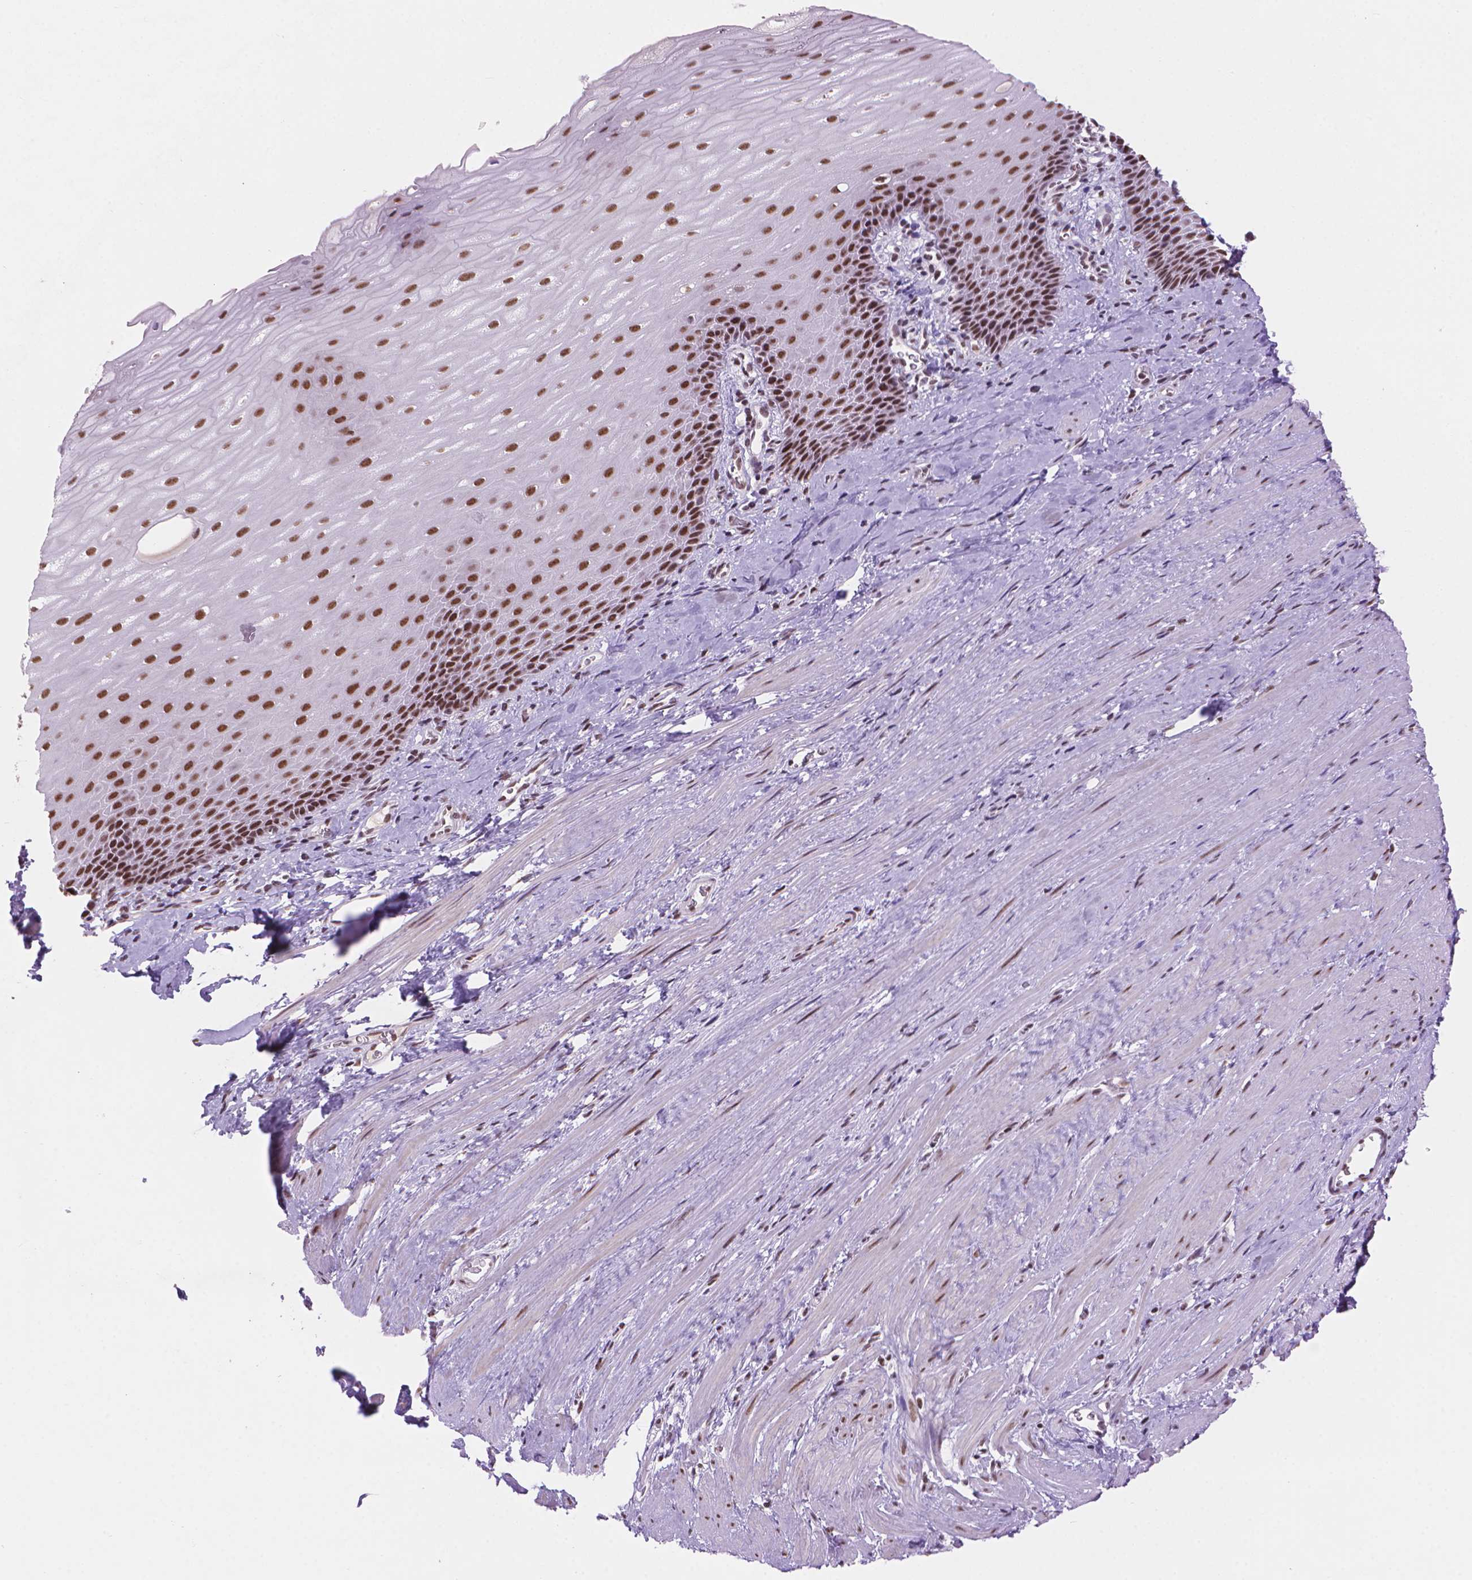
{"staining": {"intensity": "strong", "quantity": ">75%", "location": "nuclear"}, "tissue": "esophagus", "cell_type": "Squamous epithelial cells", "image_type": "normal", "snomed": [{"axis": "morphology", "description": "Normal tissue, NOS"}, {"axis": "topography", "description": "Esophagus"}], "caption": "This photomicrograph reveals IHC staining of unremarkable human esophagus, with high strong nuclear staining in approximately >75% of squamous epithelial cells.", "gene": "RPA4", "patient": {"sex": "male", "age": 64}}